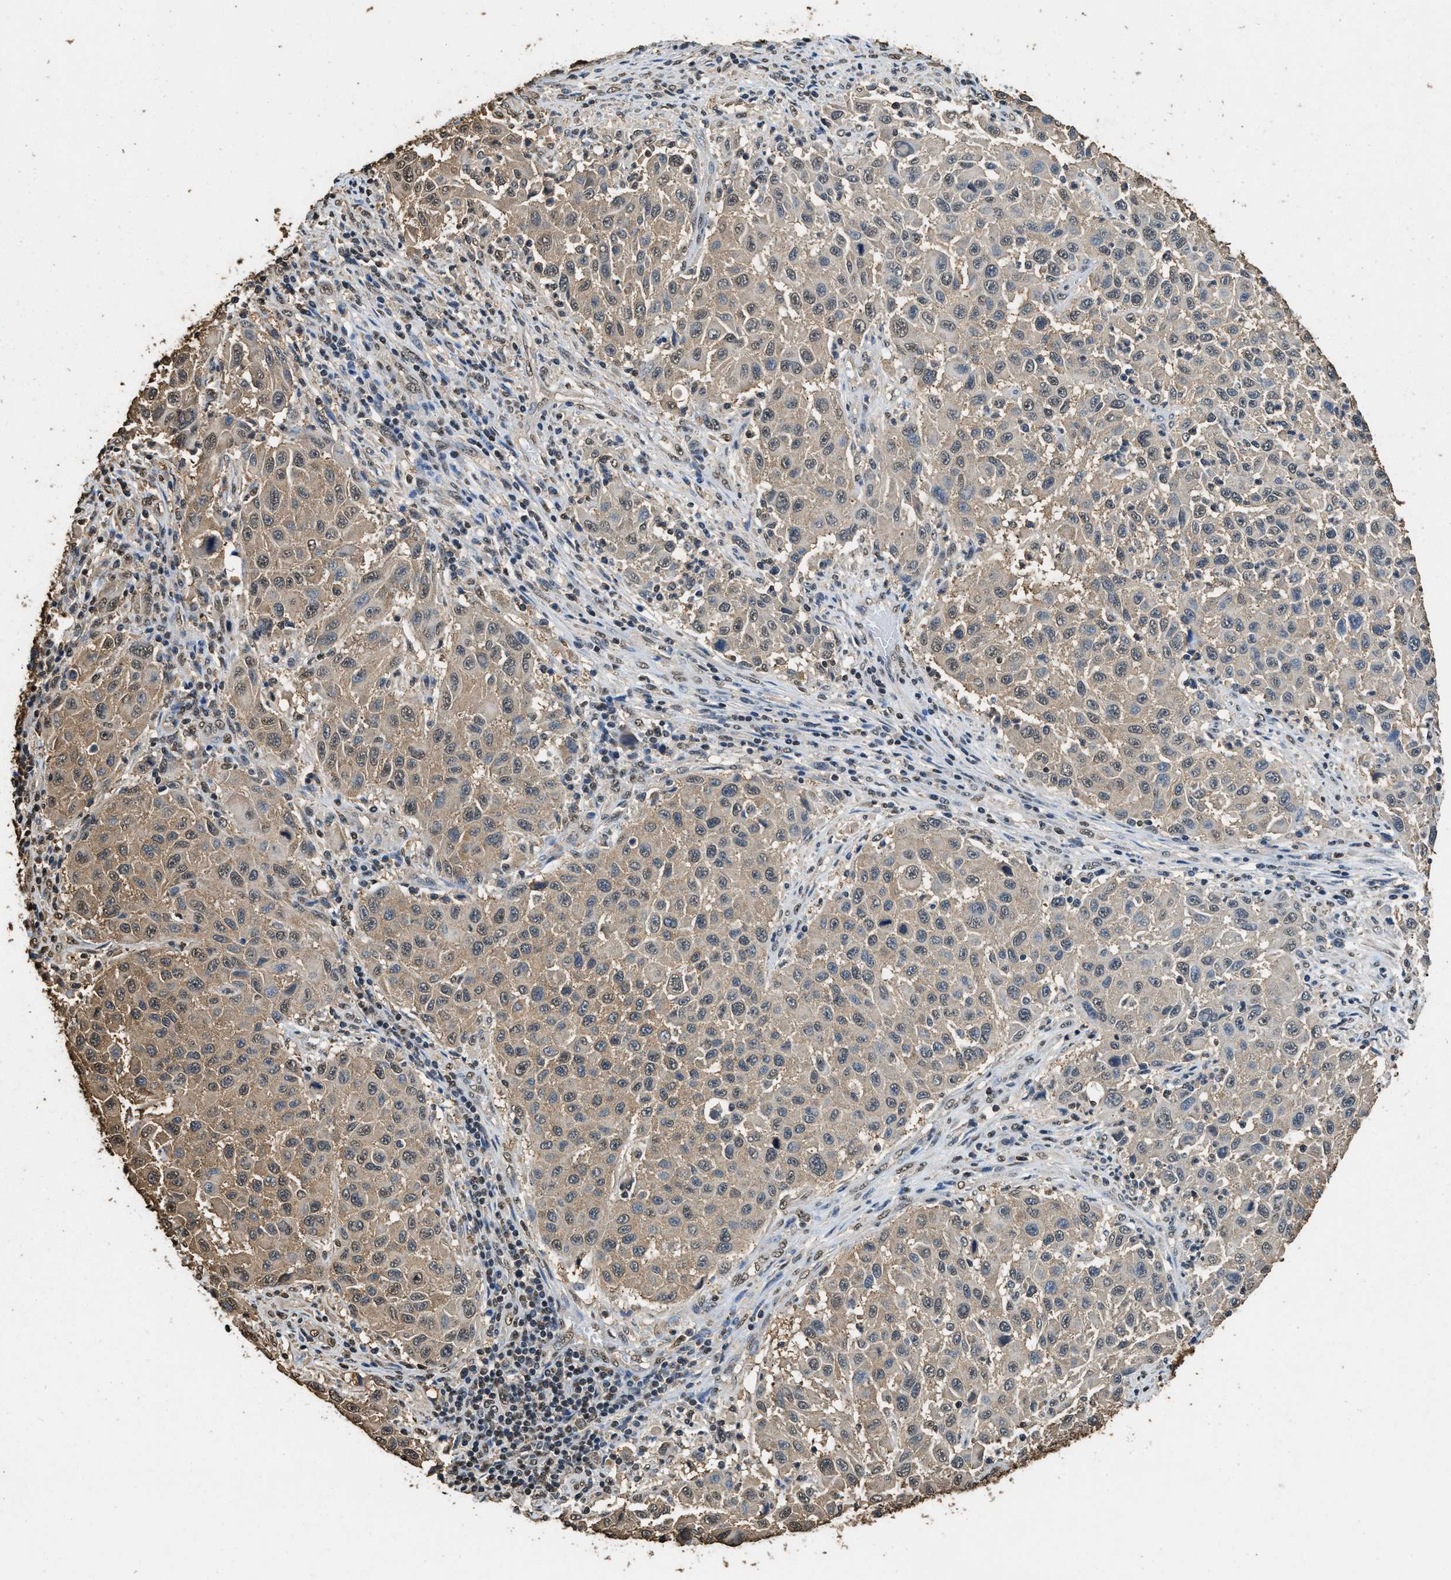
{"staining": {"intensity": "weak", "quantity": ">75%", "location": "cytoplasmic/membranous"}, "tissue": "melanoma", "cell_type": "Tumor cells", "image_type": "cancer", "snomed": [{"axis": "morphology", "description": "Malignant melanoma, Metastatic site"}, {"axis": "topography", "description": "Lymph node"}], "caption": "A low amount of weak cytoplasmic/membranous positivity is present in about >75% of tumor cells in melanoma tissue.", "gene": "GAPDH", "patient": {"sex": "male", "age": 61}}